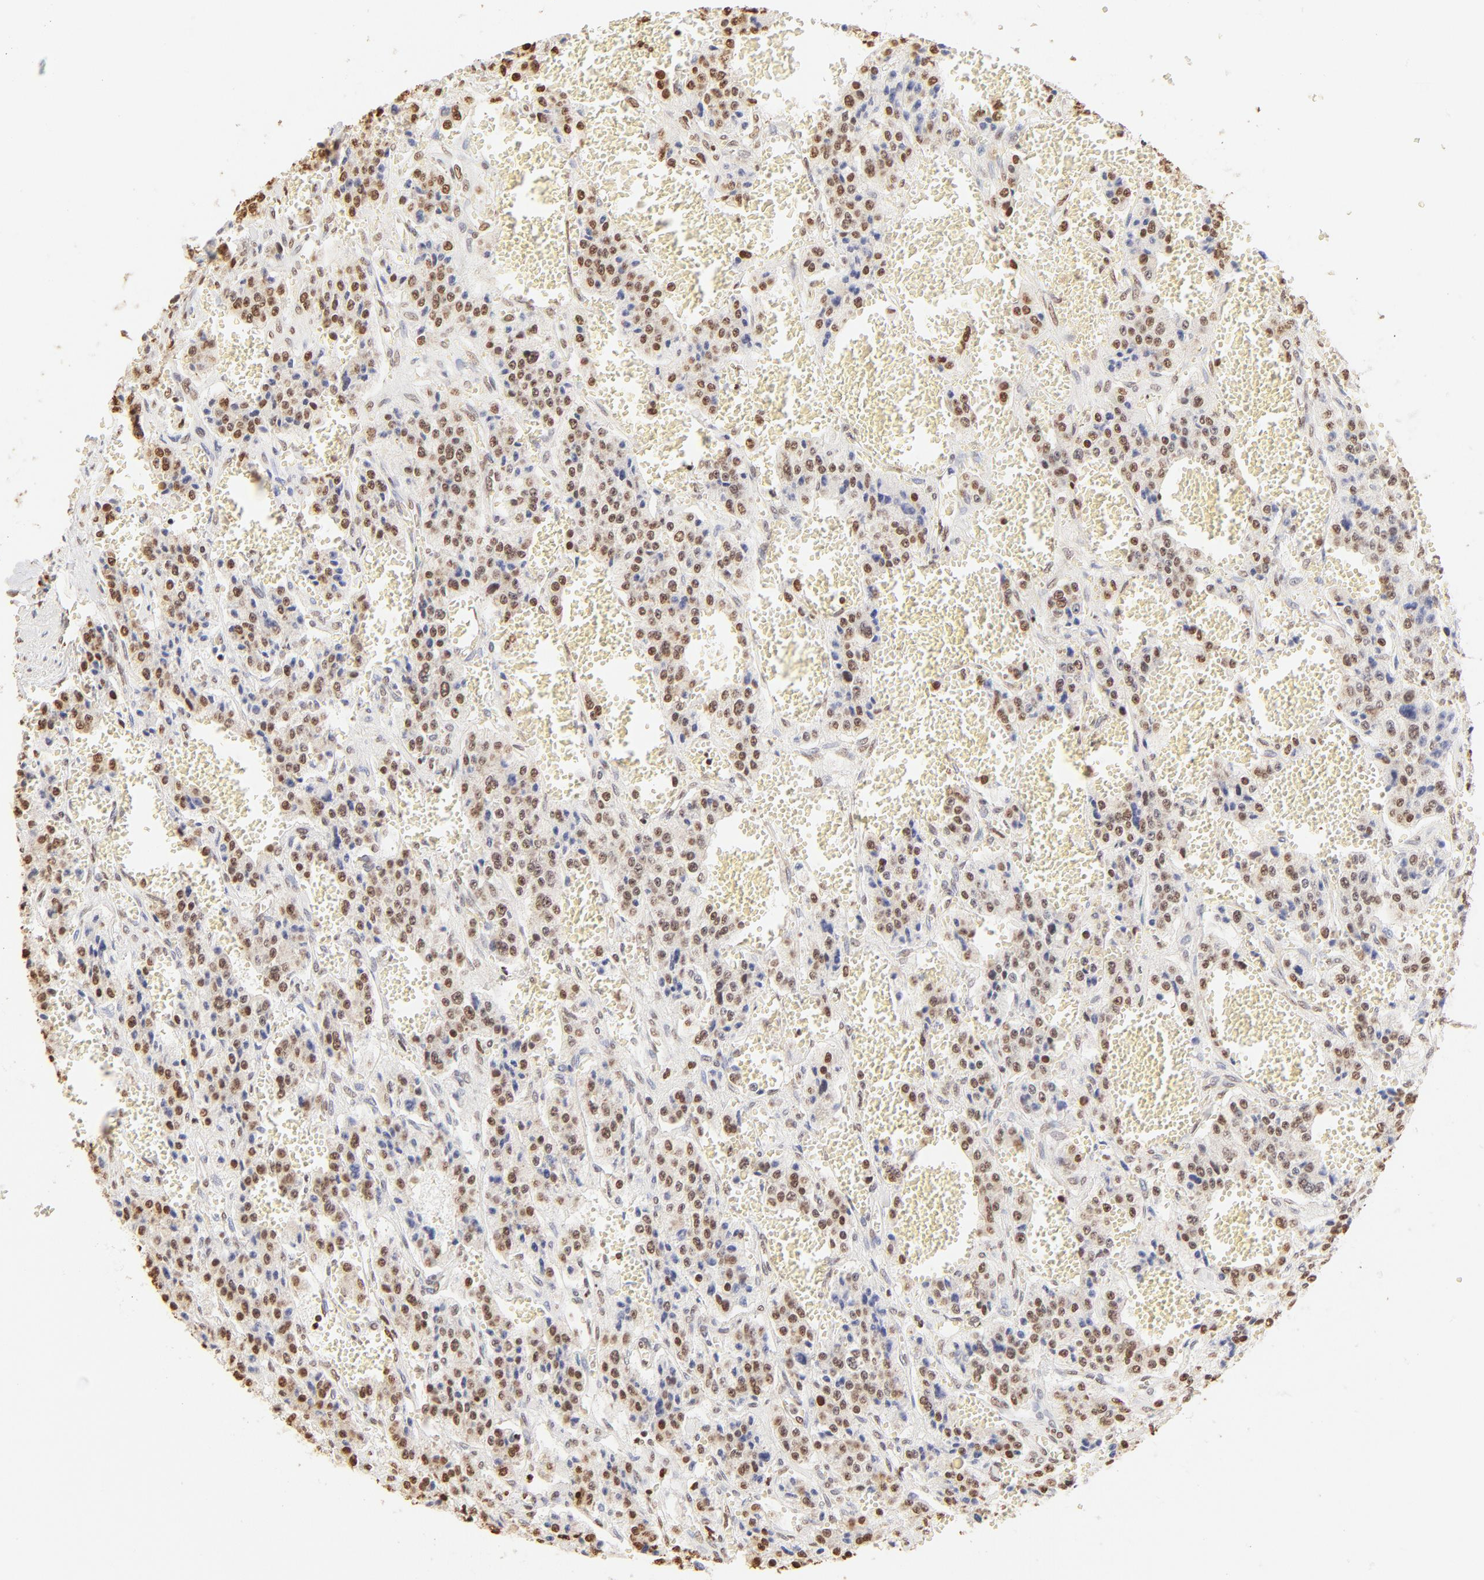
{"staining": {"intensity": "moderate", "quantity": ">75%", "location": "nuclear"}, "tissue": "carcinoid", "cell_type": "Tumor cells", "image_type": "cancer", "snomed": [{"axis": "morphology", "description": "Carcinoid, malignant, NOS"}, {"axis": "topography", "description": "Small intestine"}], "caption": "This photomicrograph reveals carcinoid stained with immunohistochemistry to label a protein in brown. The nuclear of tumor cells show moderate positivity for the protein. Nuclei are counter-stained blue.", "gene": "ZNF540", "patient": {"sex": "male", "age": 52}}